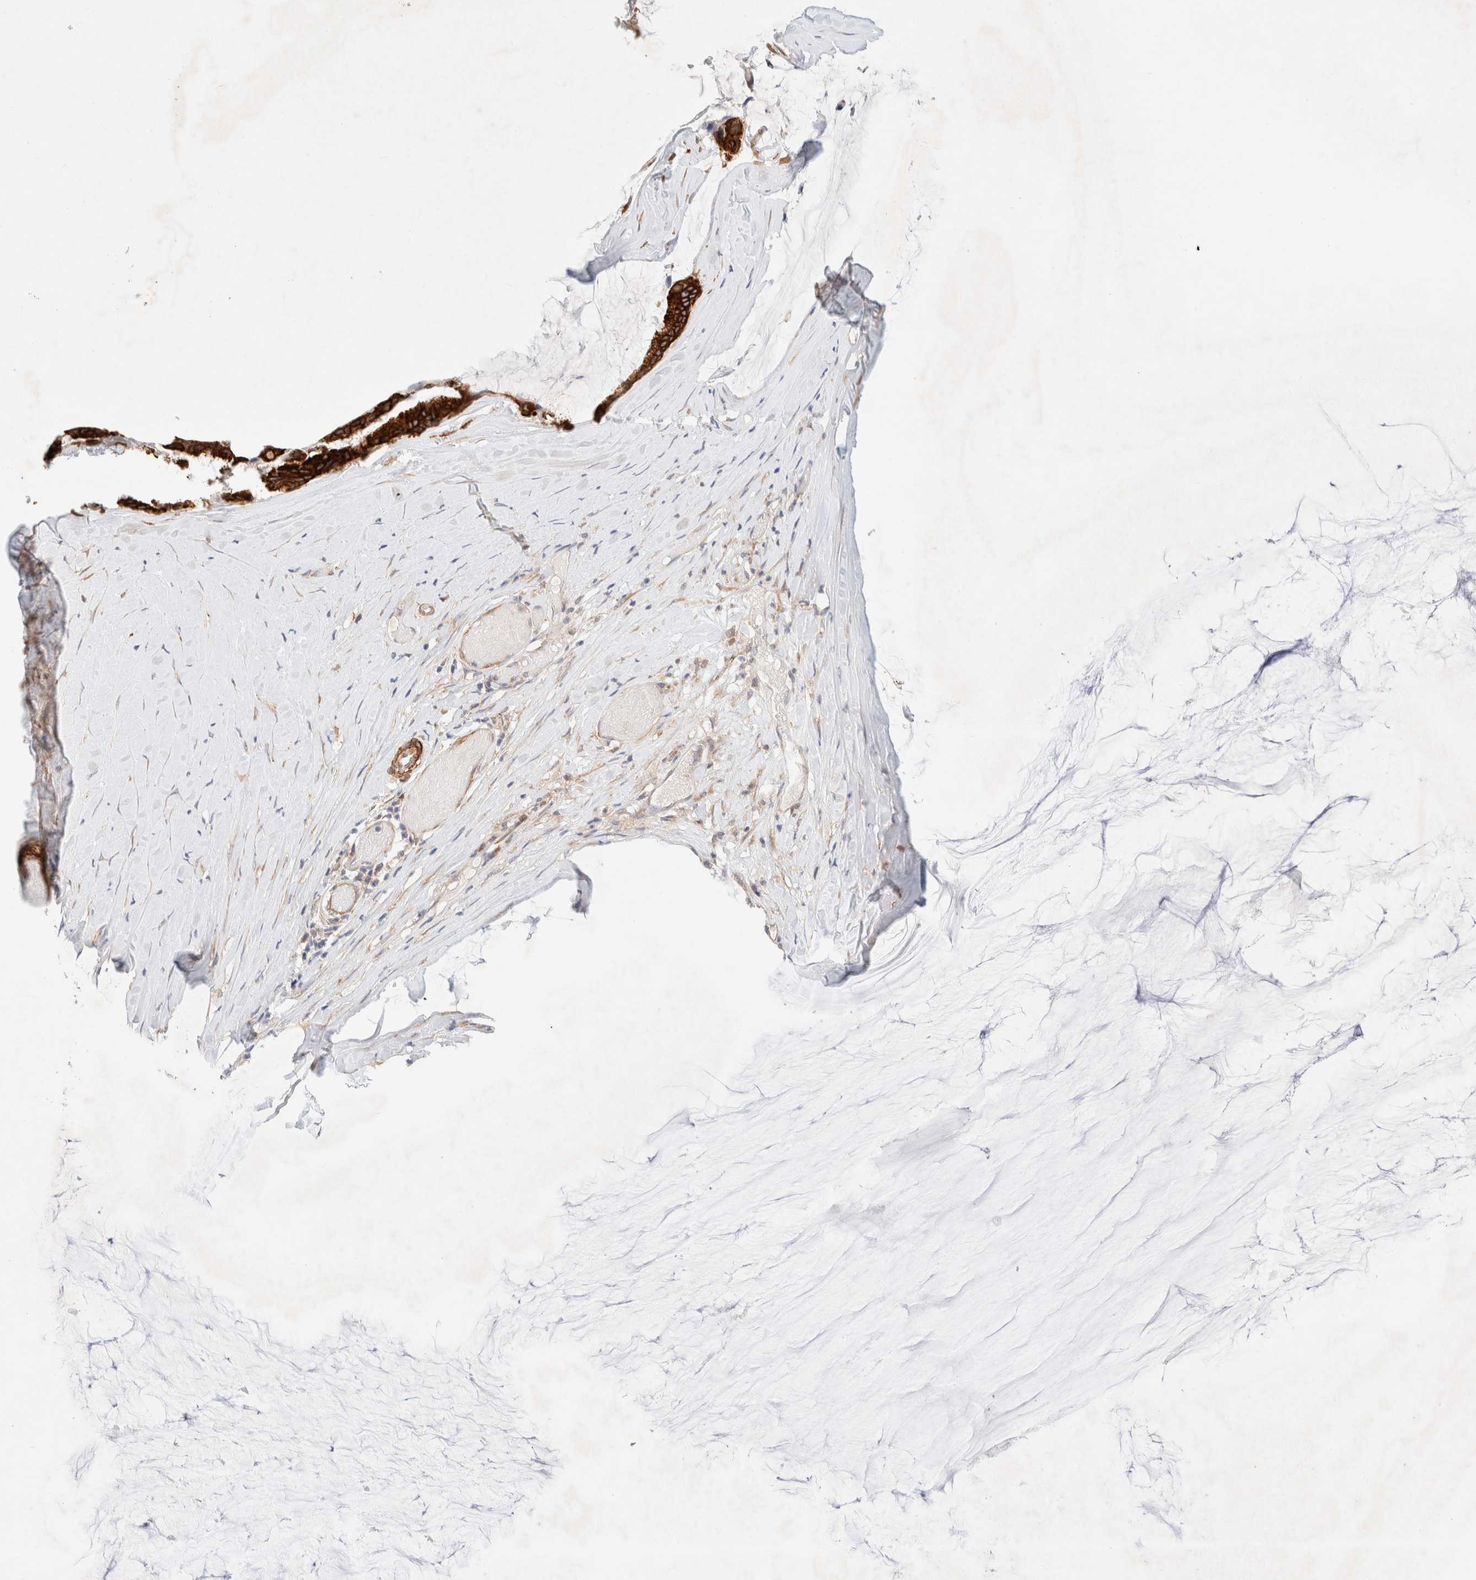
{"staining": {"intensity": "strong", "quantity": ">75%", "location": "cytoplasmic/membranous"}, "tissue": "ovarian cancer", "cell_type": "Tumor cells", "image_type": "cancer", "snomed": [{"axis": "morphology", "description": "Cystadenocarcinoma, mucinous, NOS"}, {"axis": "topography", "description": "Ovary"}], "caption": "Approximately >75% of tumor cells in human mucinous cystadenocarcinoma (ovarian) exhibit strong cytoplasmic/membranous protein expression as visualized by brown immunohistochemical staining.", "gene": "RRP15", "patient": {"sex": "female", "age": 39}}